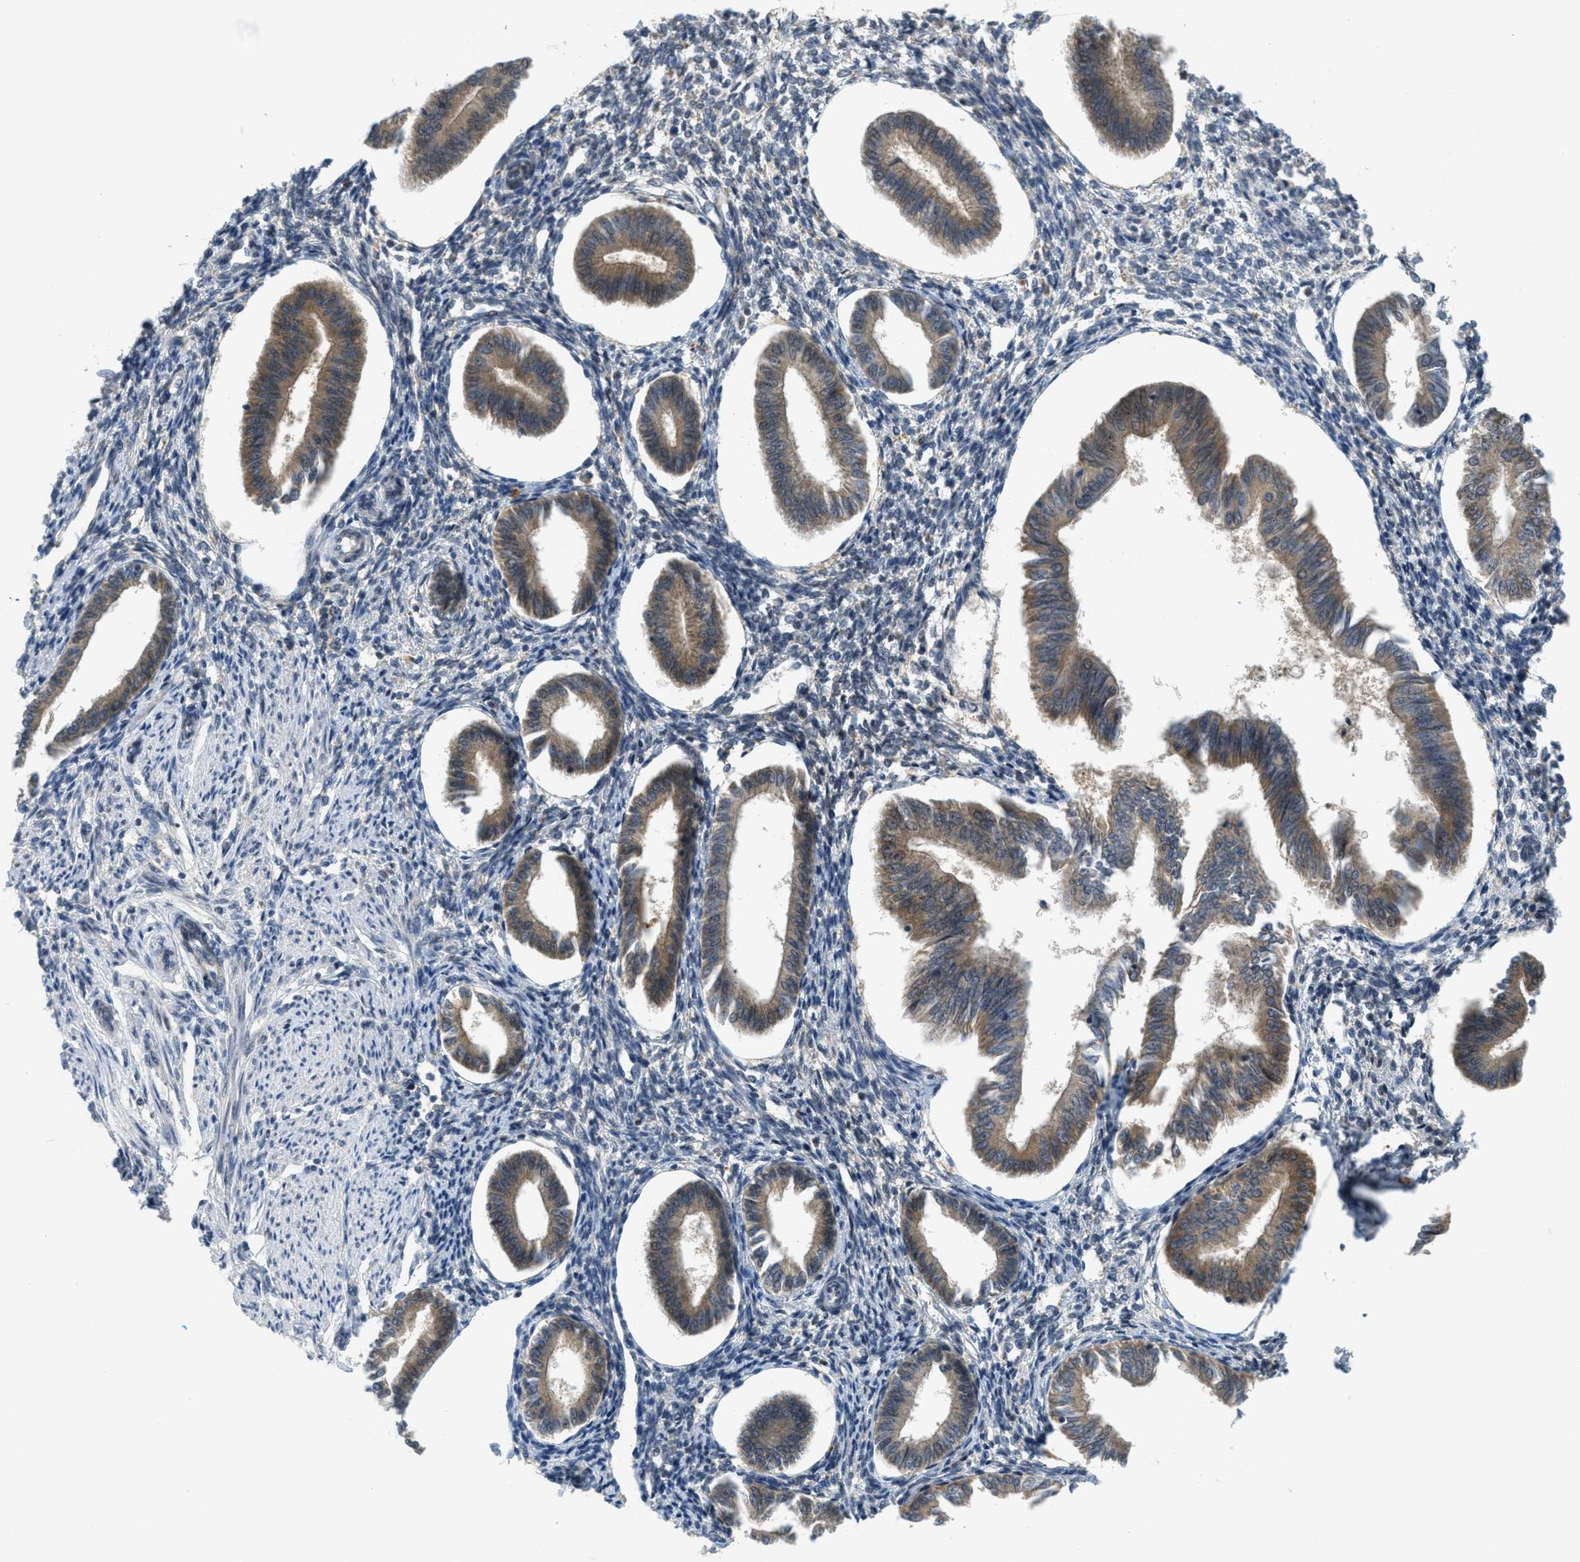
{"staining": {"intensity": "negative", "quantity": "none", "location": "none"}, "tissue": "endometrium", "cell_type": "Cells in endometrial stroma", "image_type": "normal", "snomed": [{"axis": "morphology", "description": "Normal tissue, NOS"}, {"axis": "topography", "description": "Endometrium"}], "caption": "A micrograph of endometrium stained for a protein demonstrates no brown staining in cells in endometrial stroma.", "gene": "SIGMAR1", "patient": {"sex": "female", "age": 50}}